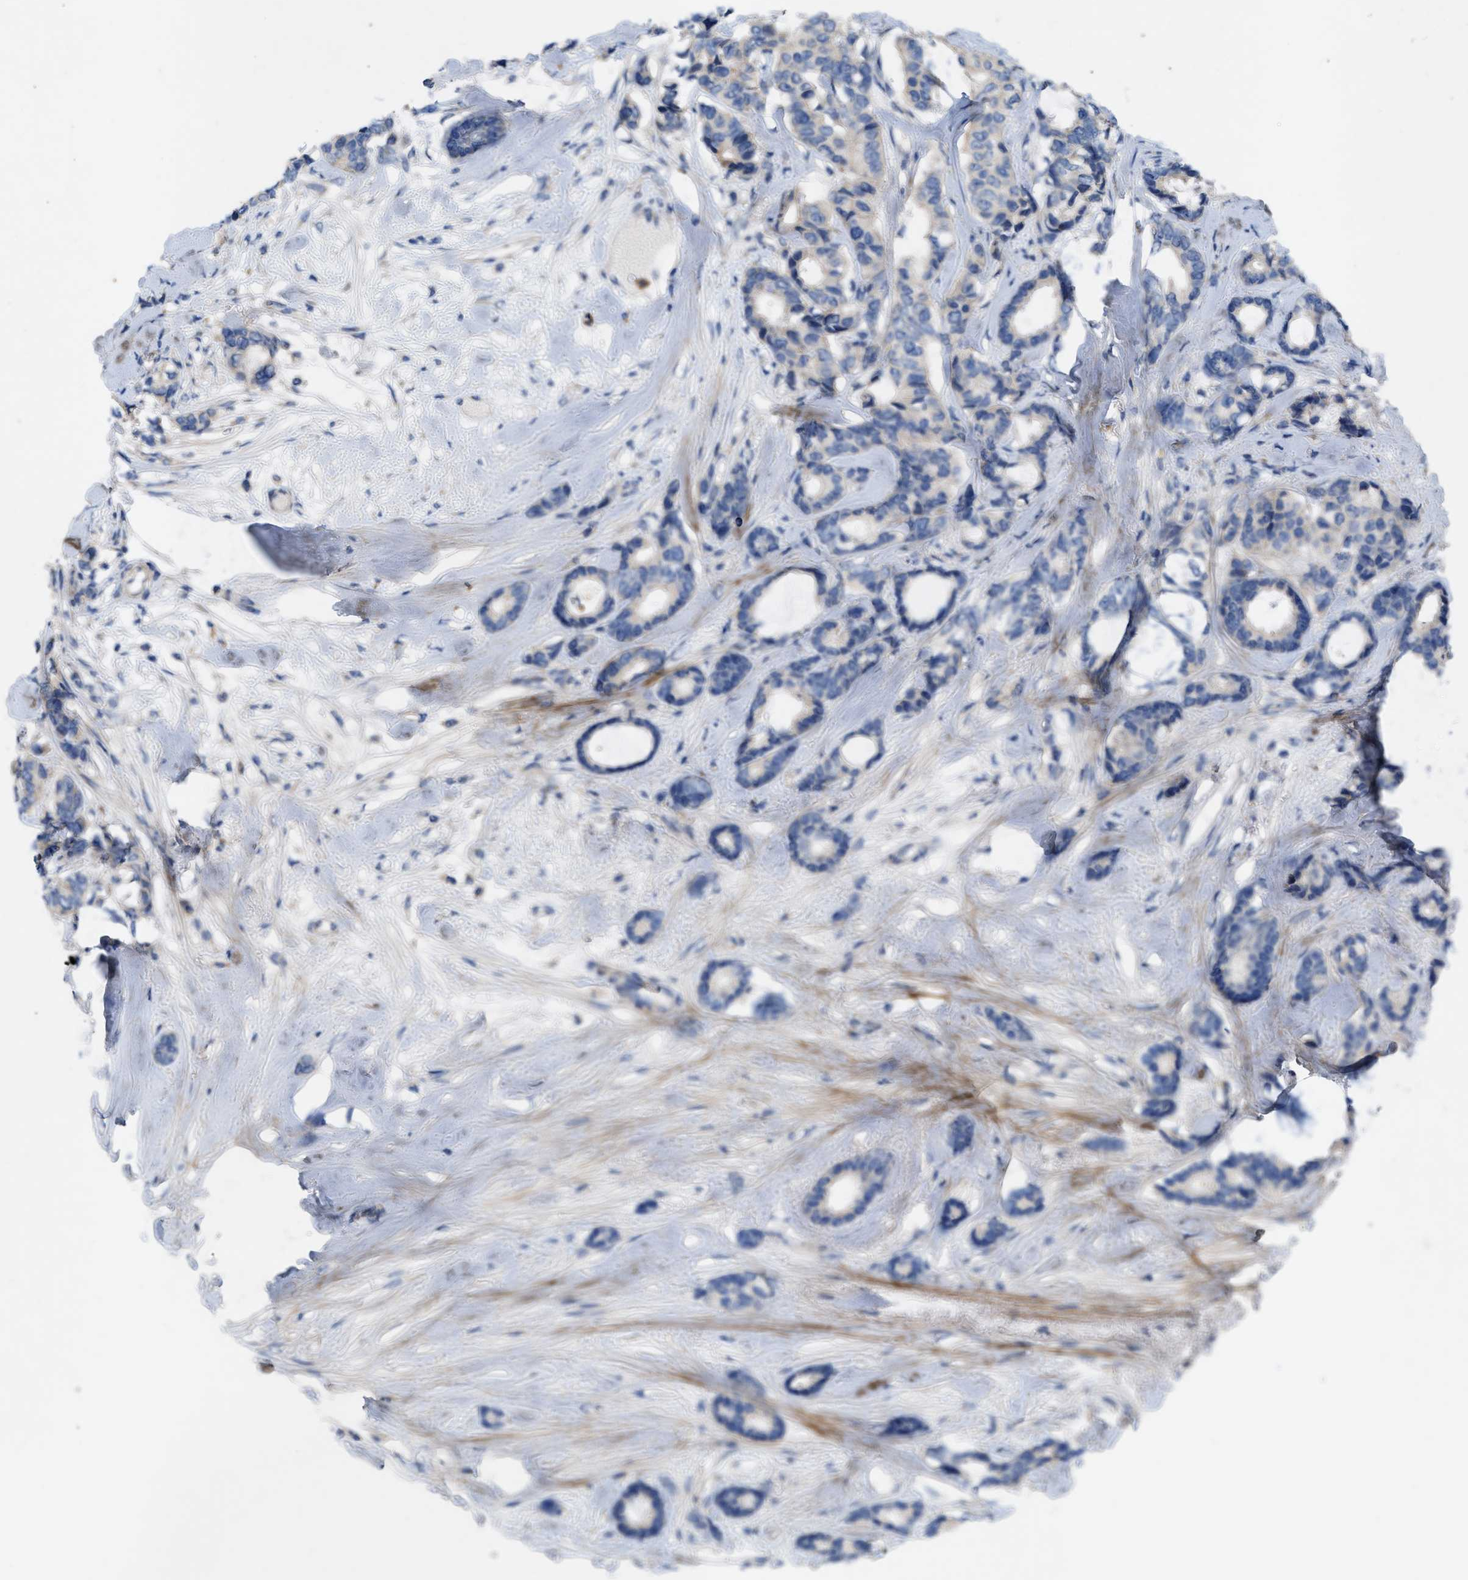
{"staining": {"intensity": "negative", "quantity": "none", "location": "none"}, "tissue": "breast cancer", "cell_type": "Tumor cells", "image_type": "cancer", "snomed": [{"axis": "morphology", "description": "Duct carcinoma"}, {"axis": "topography", "description": "Breast"}], "caption": "A high-resolution image shows immunohistochemistry staining of breast cancer (intraductal carcinoma), which reveals no significant positivity in tumor cells.", "gene": "PLPPR5", "patient": {"sex": "female", "age": 87}}